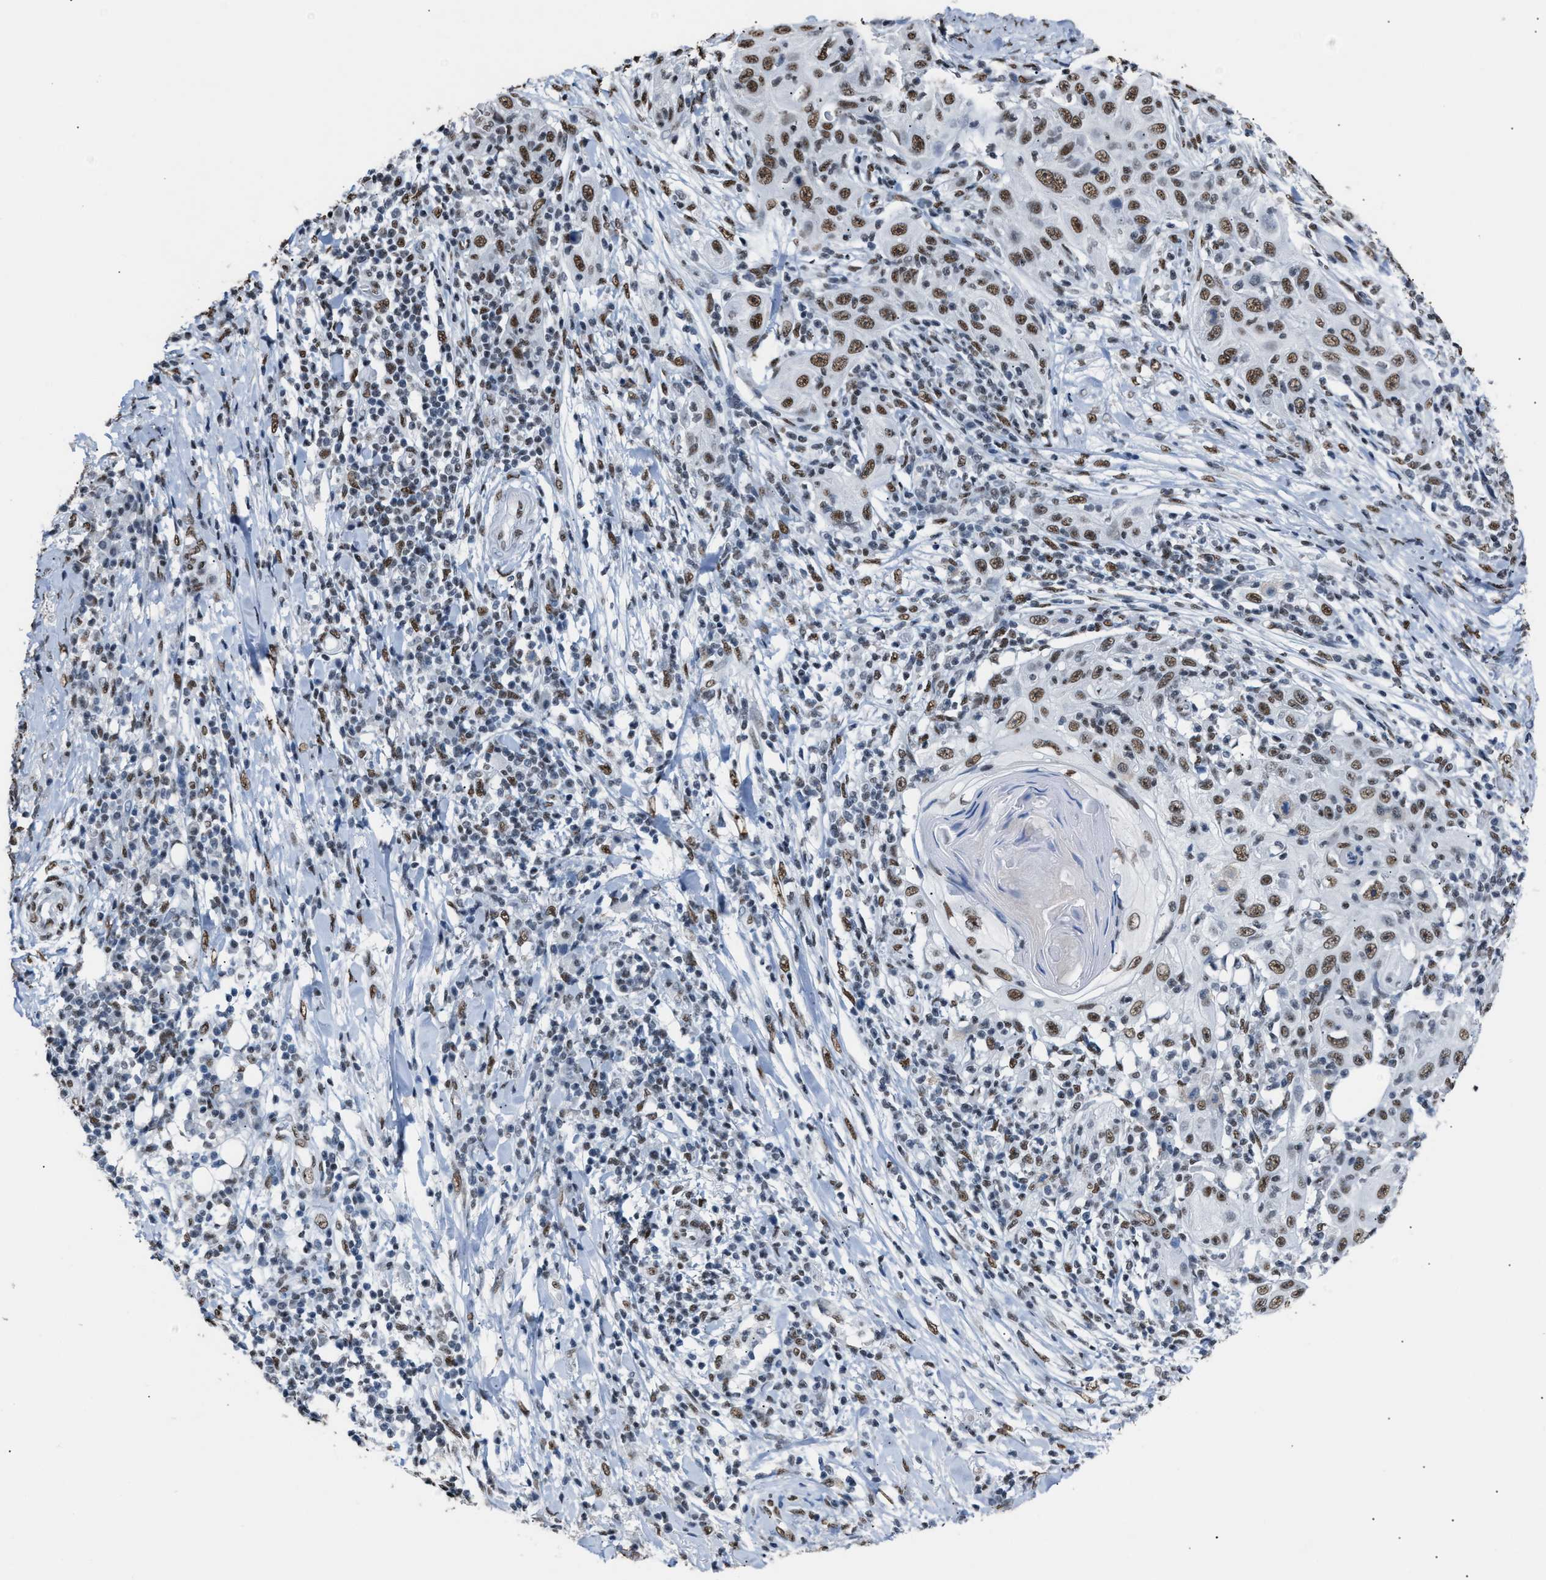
{"staining": {"intensity": "moderate", "quantity": ">75%", "location": "nuclear"}, "tissue": "skin cancer", "cell_type": "Tumor cells", "image_type": "cancer", "snomed": [{"axis": "morphology", "description": "Squamous cell carcinoma, NOS"}, {"axis": "topography", "description": "Skin"}], "caption": "The histopathology image exhibits staining of skin squamous cell carcinoma, revealing moderate nuclear protein positivity (brown color) within tumor cells.", "gene": "CCAR2", "patient": {"sex": "female", "age": 88}}